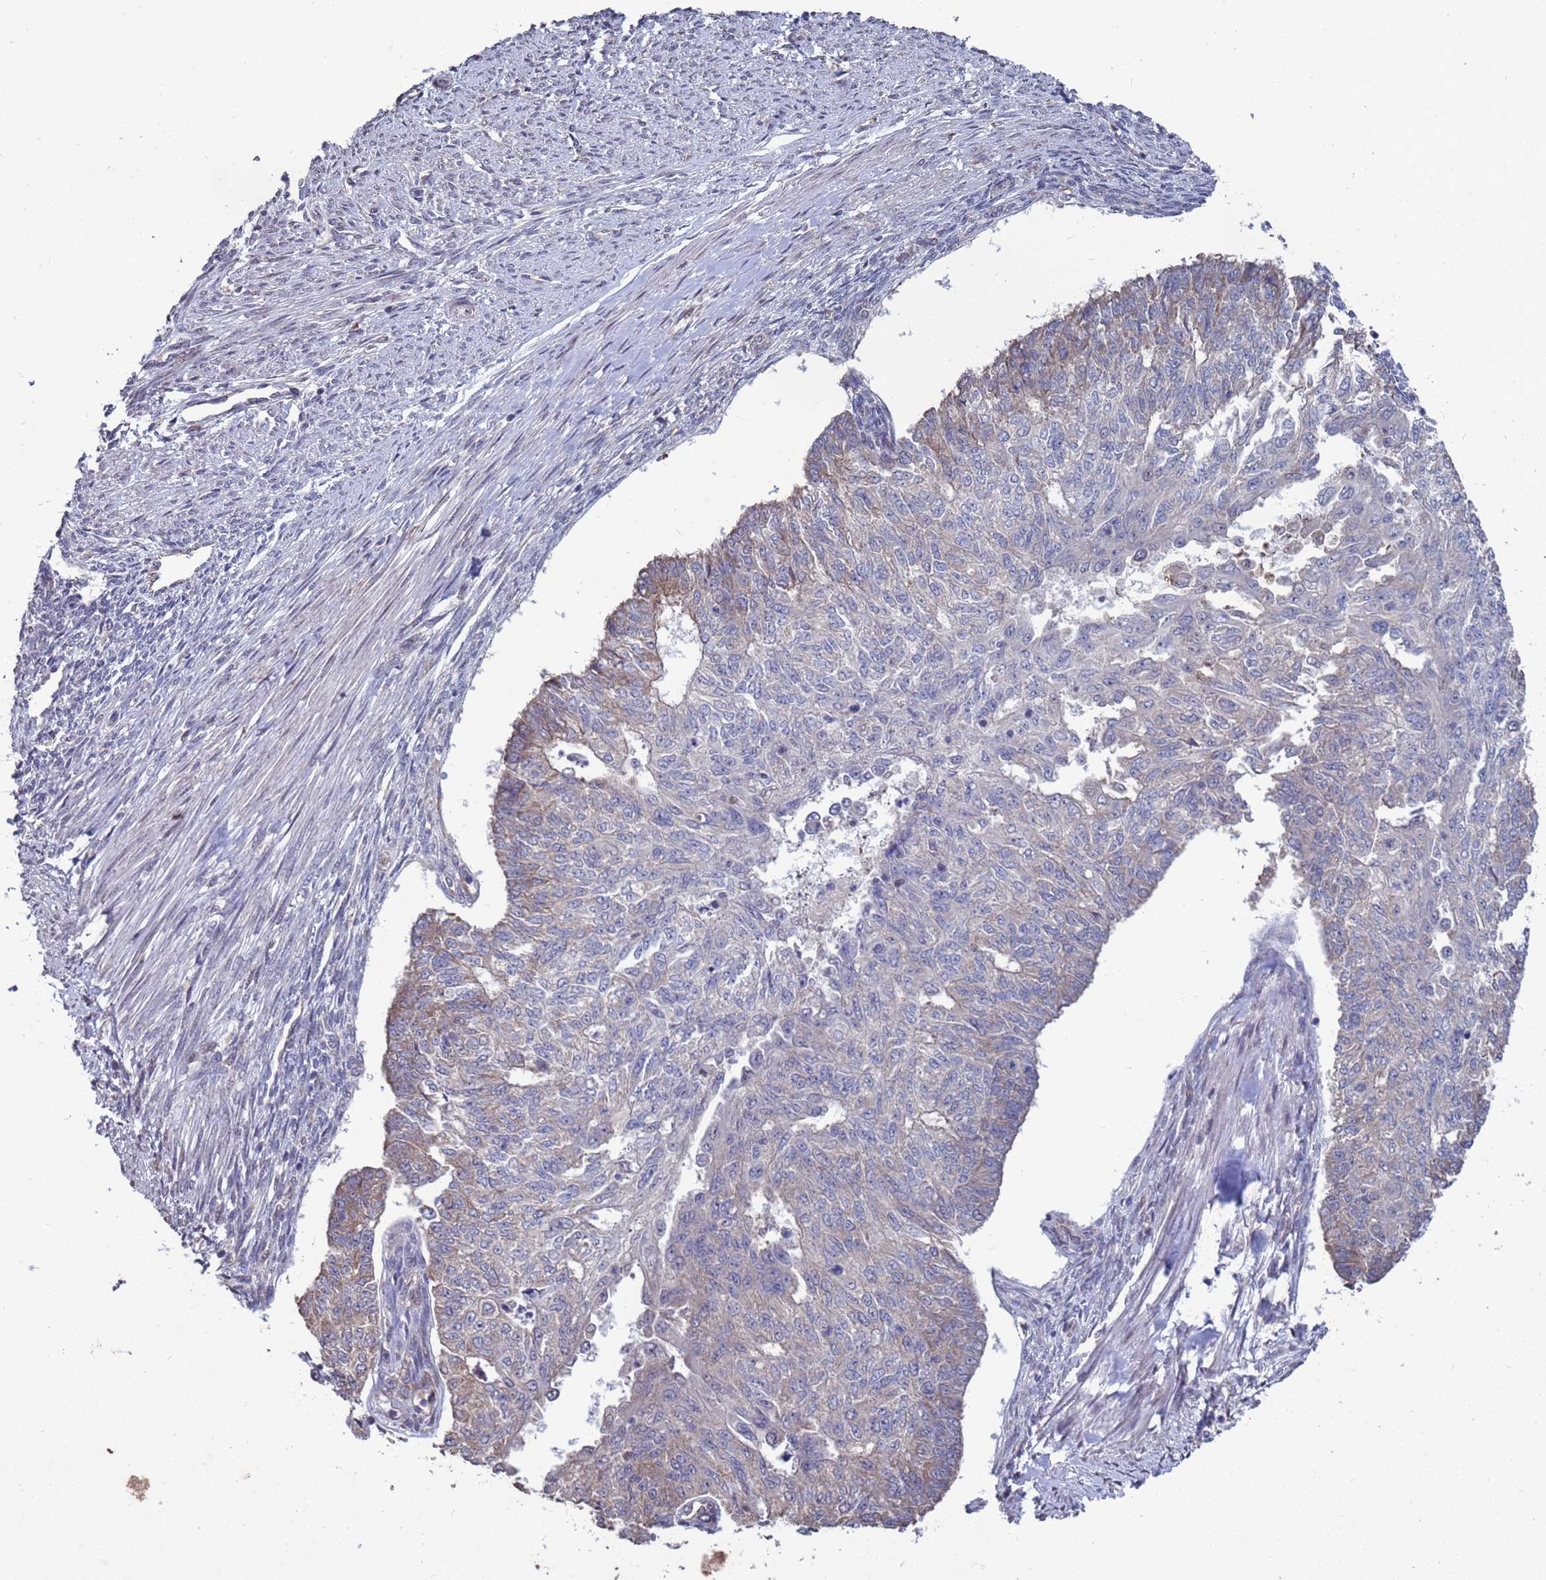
{"staining": {"intensity": "weak", "quantity": "<25%", "location": "cytoplasmic/membranous"}, "tissue": "endometrial cancer", "cell_type": "Tumor cells", "image_type": "cancer", "snomed": [{"axis": "morphology", "description": "Adenocarcinoma, NOS"}, {"axis": "topography", "description": "Endometrium"}], "caption": "There is no significant positivity in tumor cells of endometrial cancer (adenocarcinoma). (Brightfield microscopy of DAB immunohistochemistry (IHC) at high magnification).", "gene": "CFAP119", "patient": {"sex": "female", "age": 32}}